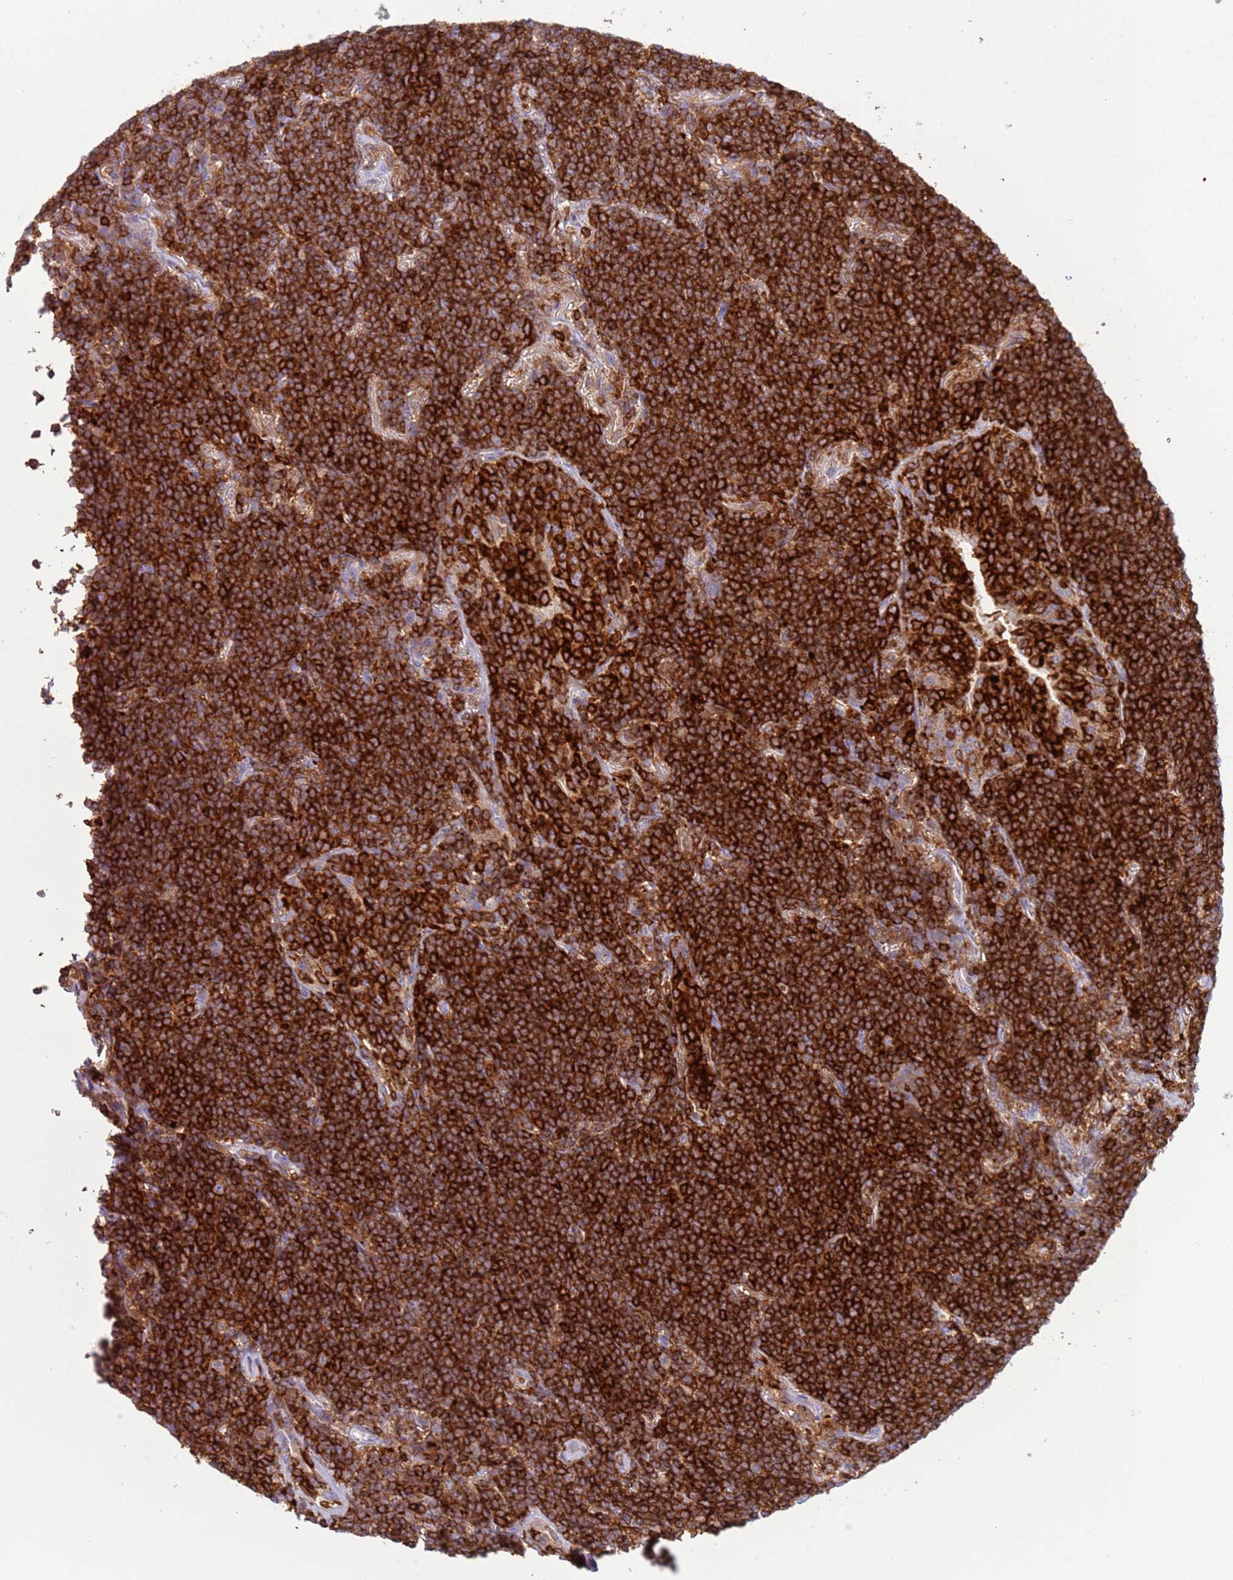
{"staining": {"intensity": "strong", "quantity": ">75%", "location": "cytoplasmic/membranous"}, "tissue": "lymphoma", "cell_type": "Tumor cells", "image_type": "cancer", "snomed": [{"axis": "morphology", "description": "Malignant lymphoma, non-Hodgkin's type, Low grade"}, {"axis": "topography", "description": "Lung"}], "caption": "Tumor cells show high levels of strong cytoplasmic/membranous staining in approximately >75% of cells in human malignant lymphoma, non-Hodgkin's type (low-grade).", "gene": "TTPAL", "patient": {"sex": "female", "age": 71}}